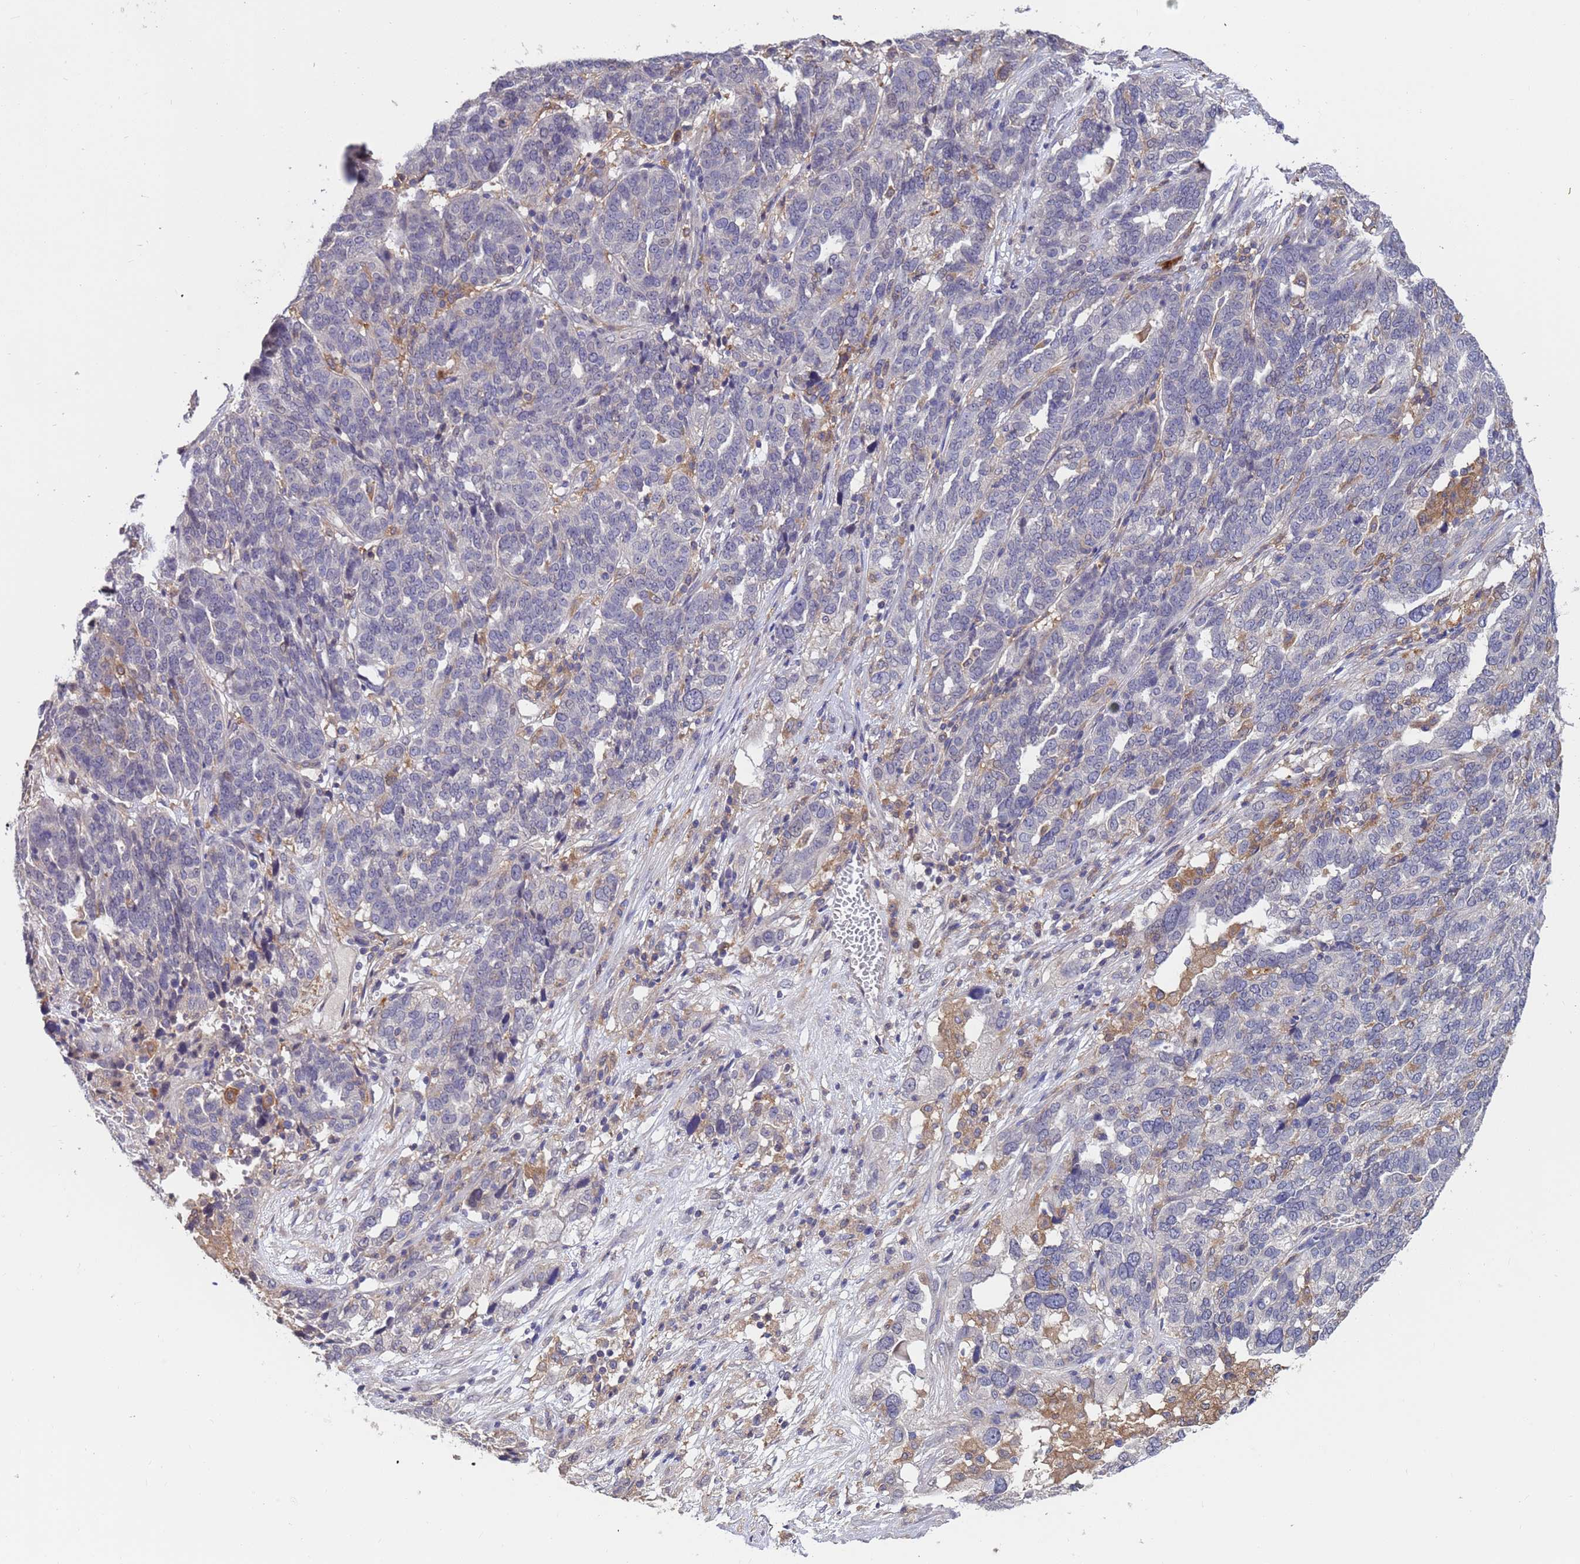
{"staining": {"intensity": "negative", "quantity": "none", "location": "none"}, "tissue": "ovarian cancer", "cell_type": "Tumor cells", "image_type": "cancer", "snomed": [{"axis": "morphology", "description": "Cystadenocarcinoma, serous, NOS"}, {"axis": "topography", "description": "Ovary"}], "caption": "Photomicrograph shows no significant protein staining in tumor cells of serous cystadenocarcinoma (ovarian).", "gene": "AMPD3", "patient": {"sex": "female", "age": 59}}